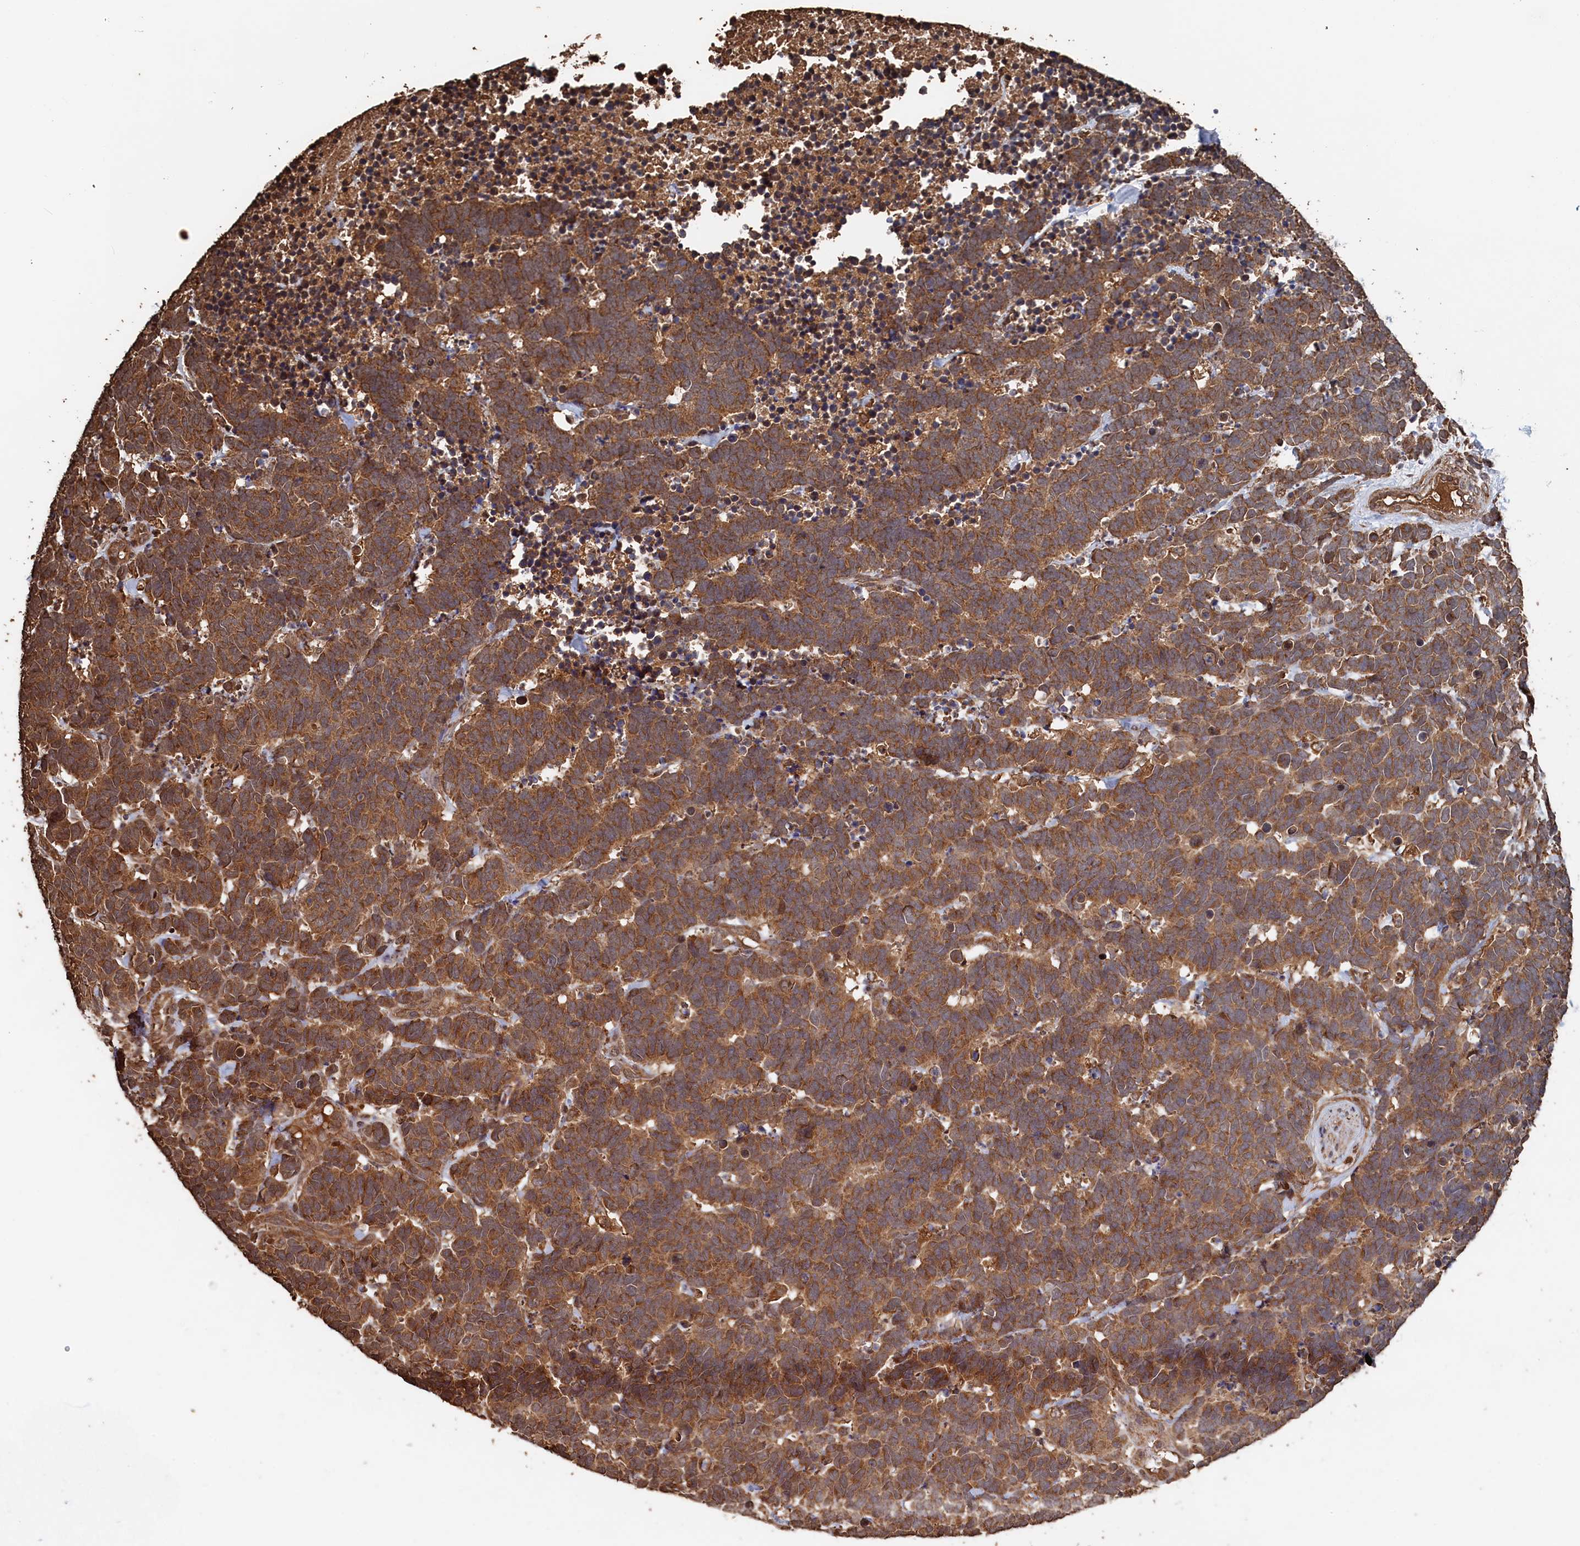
{"staining": {"intensity": "moderate", "quantity": ">75%", "location": "cytoplasmic/membranous"}, "tissue": "carcinoid", "cell_type": "Tumor cells", "image_type": "cancer", "snomed": [{"axis": "morphology", "description": "Carcinoma, NOS"}, {"axis": "morphology", "description": "Carcinoid, malignant, NOS"}, {"axis": "topography", "description": "Urinary bladder"}], "caption": "The photomicrograph reveals staining of carcinoid, revealing moderate cytoplasmic/membranous protein positivity (brown color) within tumor cells.", "gene": "SNX33", "patient": {"sex": "male", "age": 57}}